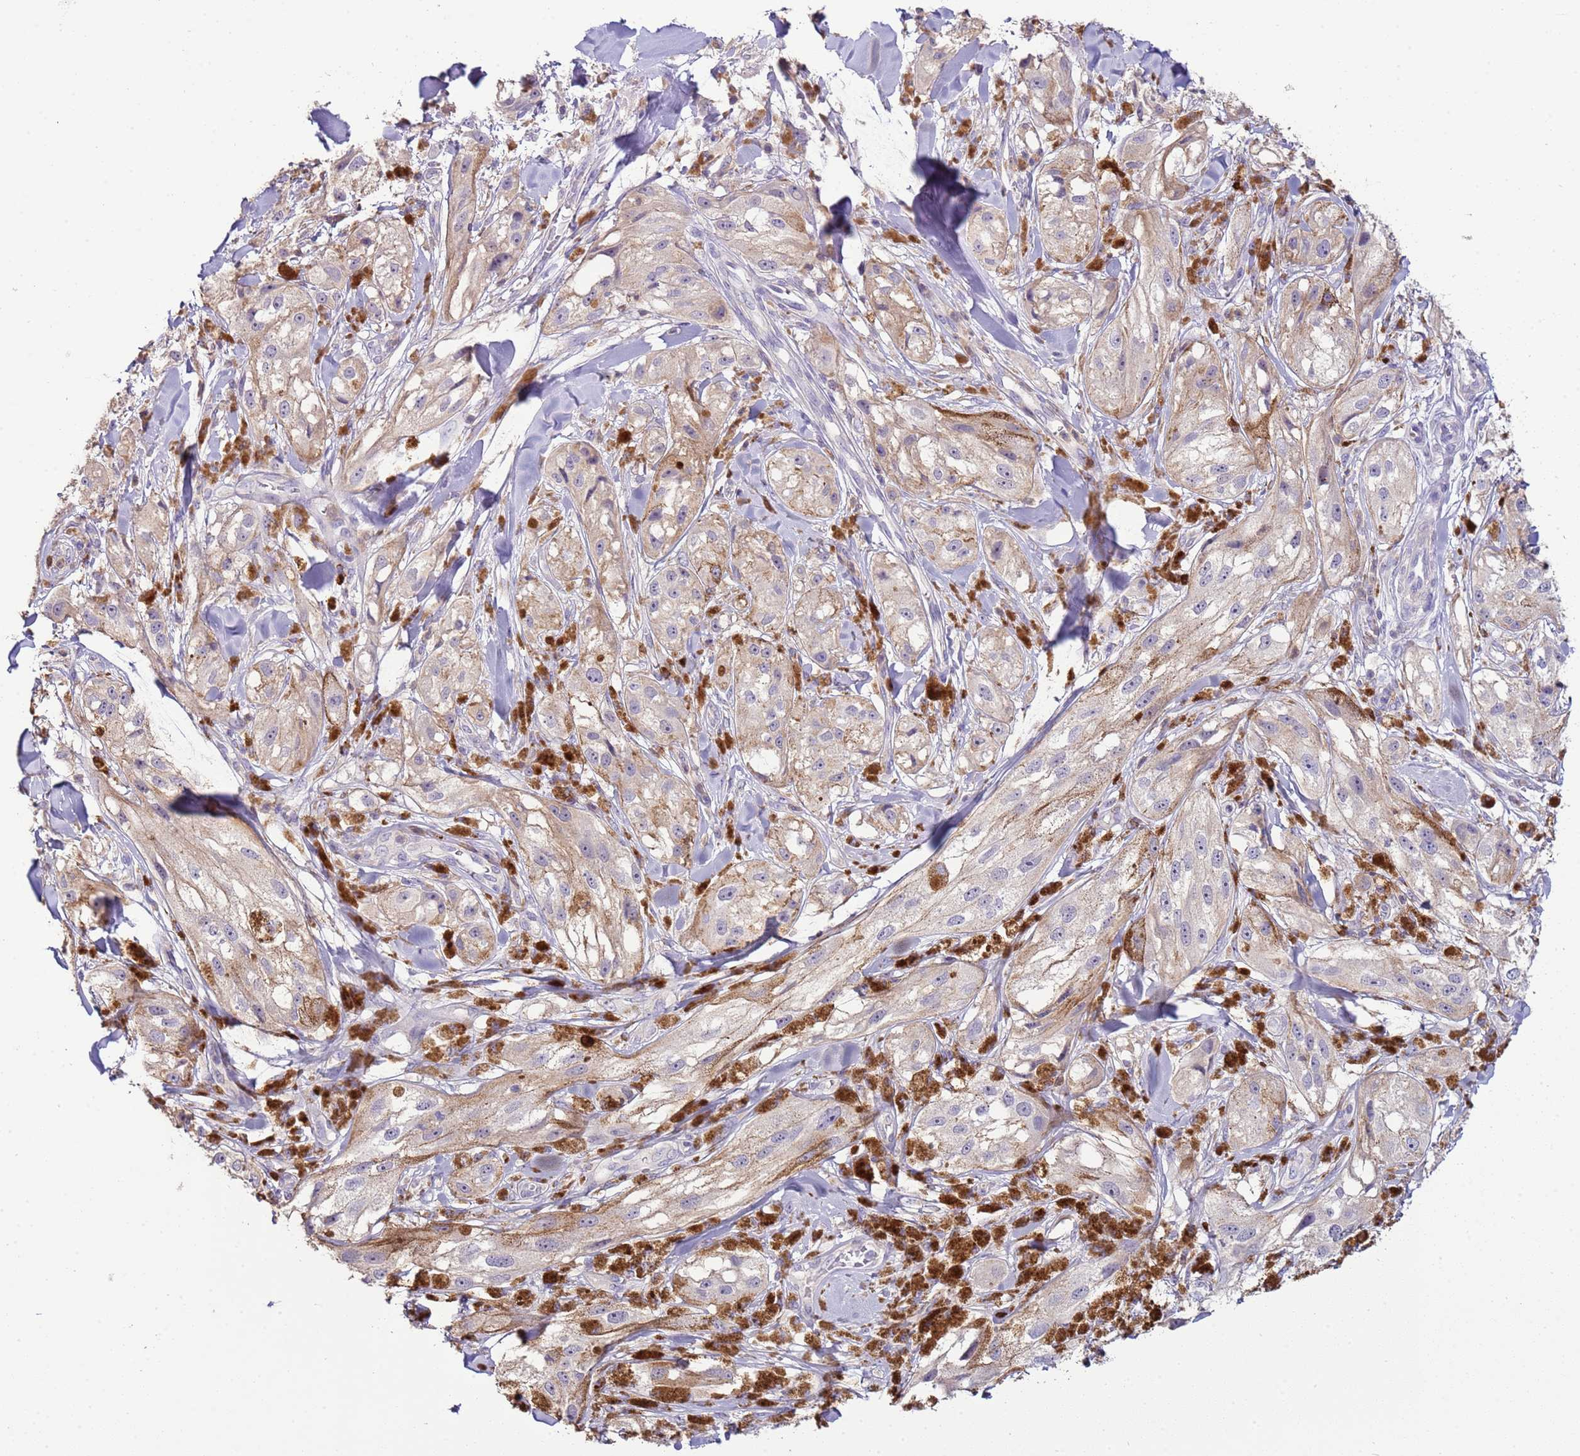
{"staining": {"intensity": "negative", "quantity": "none", "location": "none"}, "tissue": "melanoma", "cell_type": "Tumor cells", "image_type": "cancer", "snomed": [{"axis": "morphology", "description": "Malignant melanoma, NOS"}, {"axis": "topography", "description": "Skin"}], "caption": "IHC of human malignant melanoma displays no positivity in tumor cells.", "gene": "IL2RG", "patient": {"sex": "male", "age": 88}}